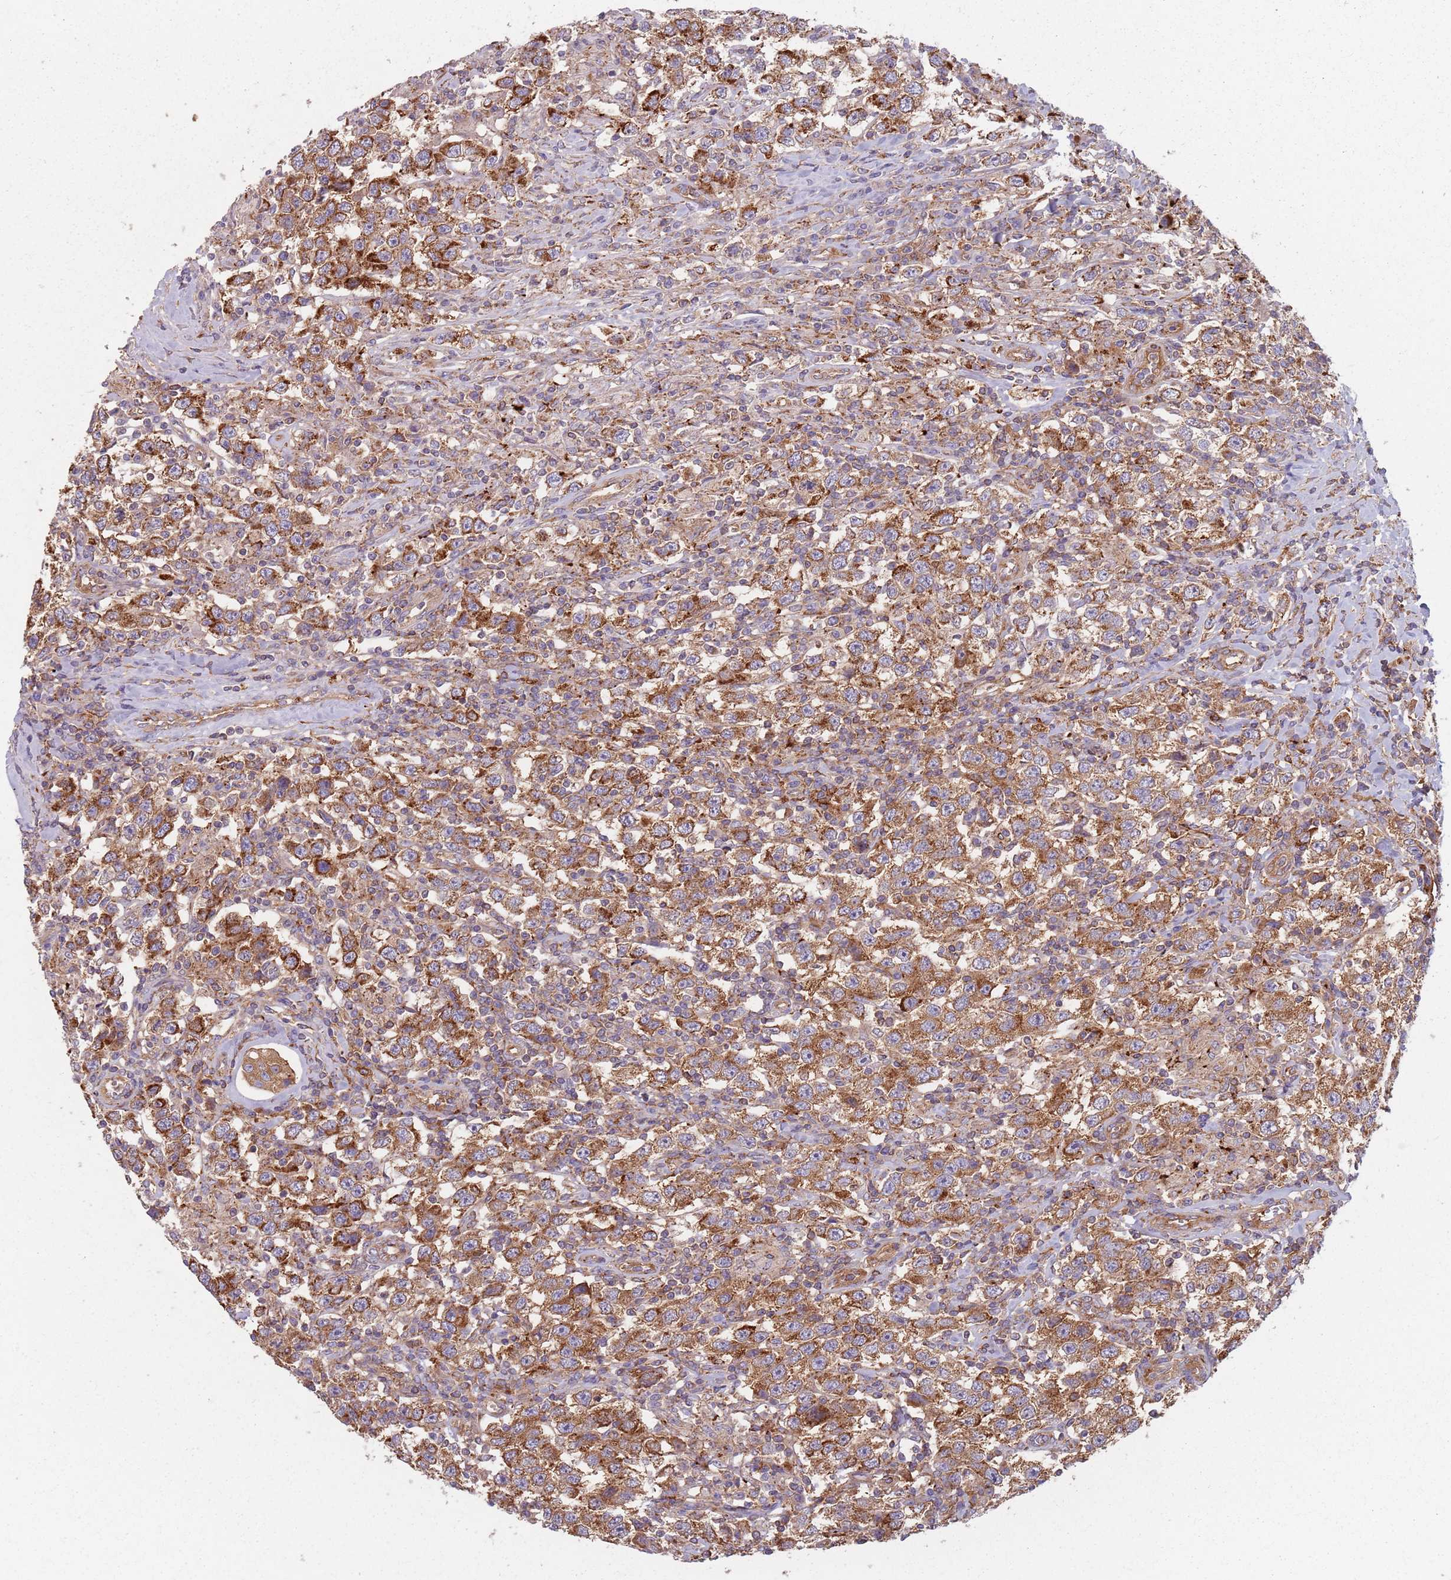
{"staining": {"intensity": "strong", "quantity": ">75%", "location": "cytoplasmic/membranous"}, "tissue": "testis cancer", "cell_type": "Tumor cells", "image_type": "cancer", "snomed": [{"axis": "morphology", "description": "Seminoma, NOS"}, {"axis": "topography", "description": "Testis"}], "caption": "This is a photomicrograph of immunohistochemistry staining of seminoma (testis), which shows strong positivity in the cytoplasmic/membranous of tumor cells.", "gene": "TPD52L2", "patient": {"sex": "male", "age": 41}}